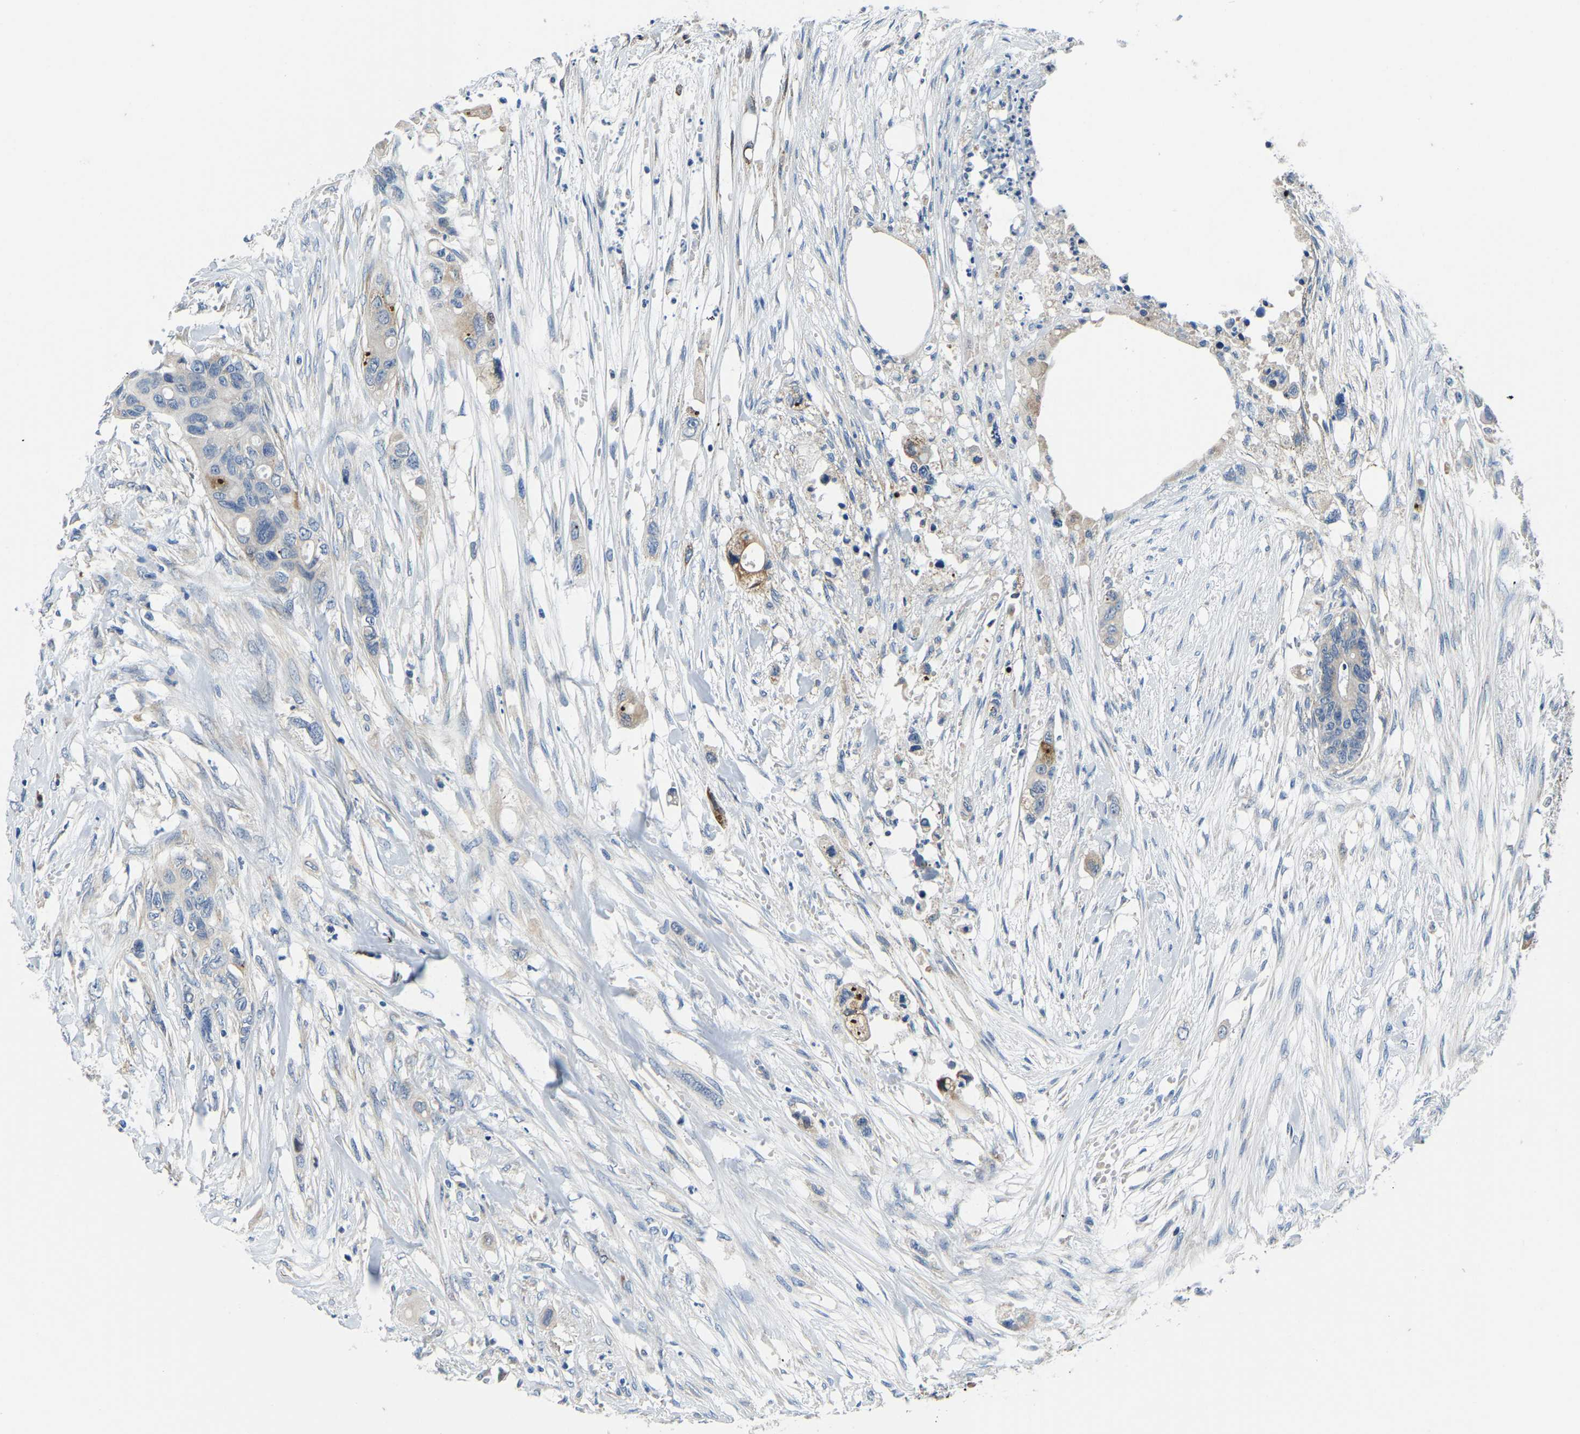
{"staining": {"intensity": "weak", "quantity": "<25%", "location": "cytoplasmic/membranous"}, "tissue": "colorectal cancer", "cell_type": "Tumor cells", "image_type": "cancer", "snomed": [{"axis": "morphology", "description": "Adenocarcinoma, NOS"}, {"axis": "topography", "description": "Colon"}], "caption": "DAB immunohistochemical staining of human colorectal cancer demonstrates no significant expression in tumor cells.", "gene": "LIAS", "patient": {"sex": "female", "age": 57}}